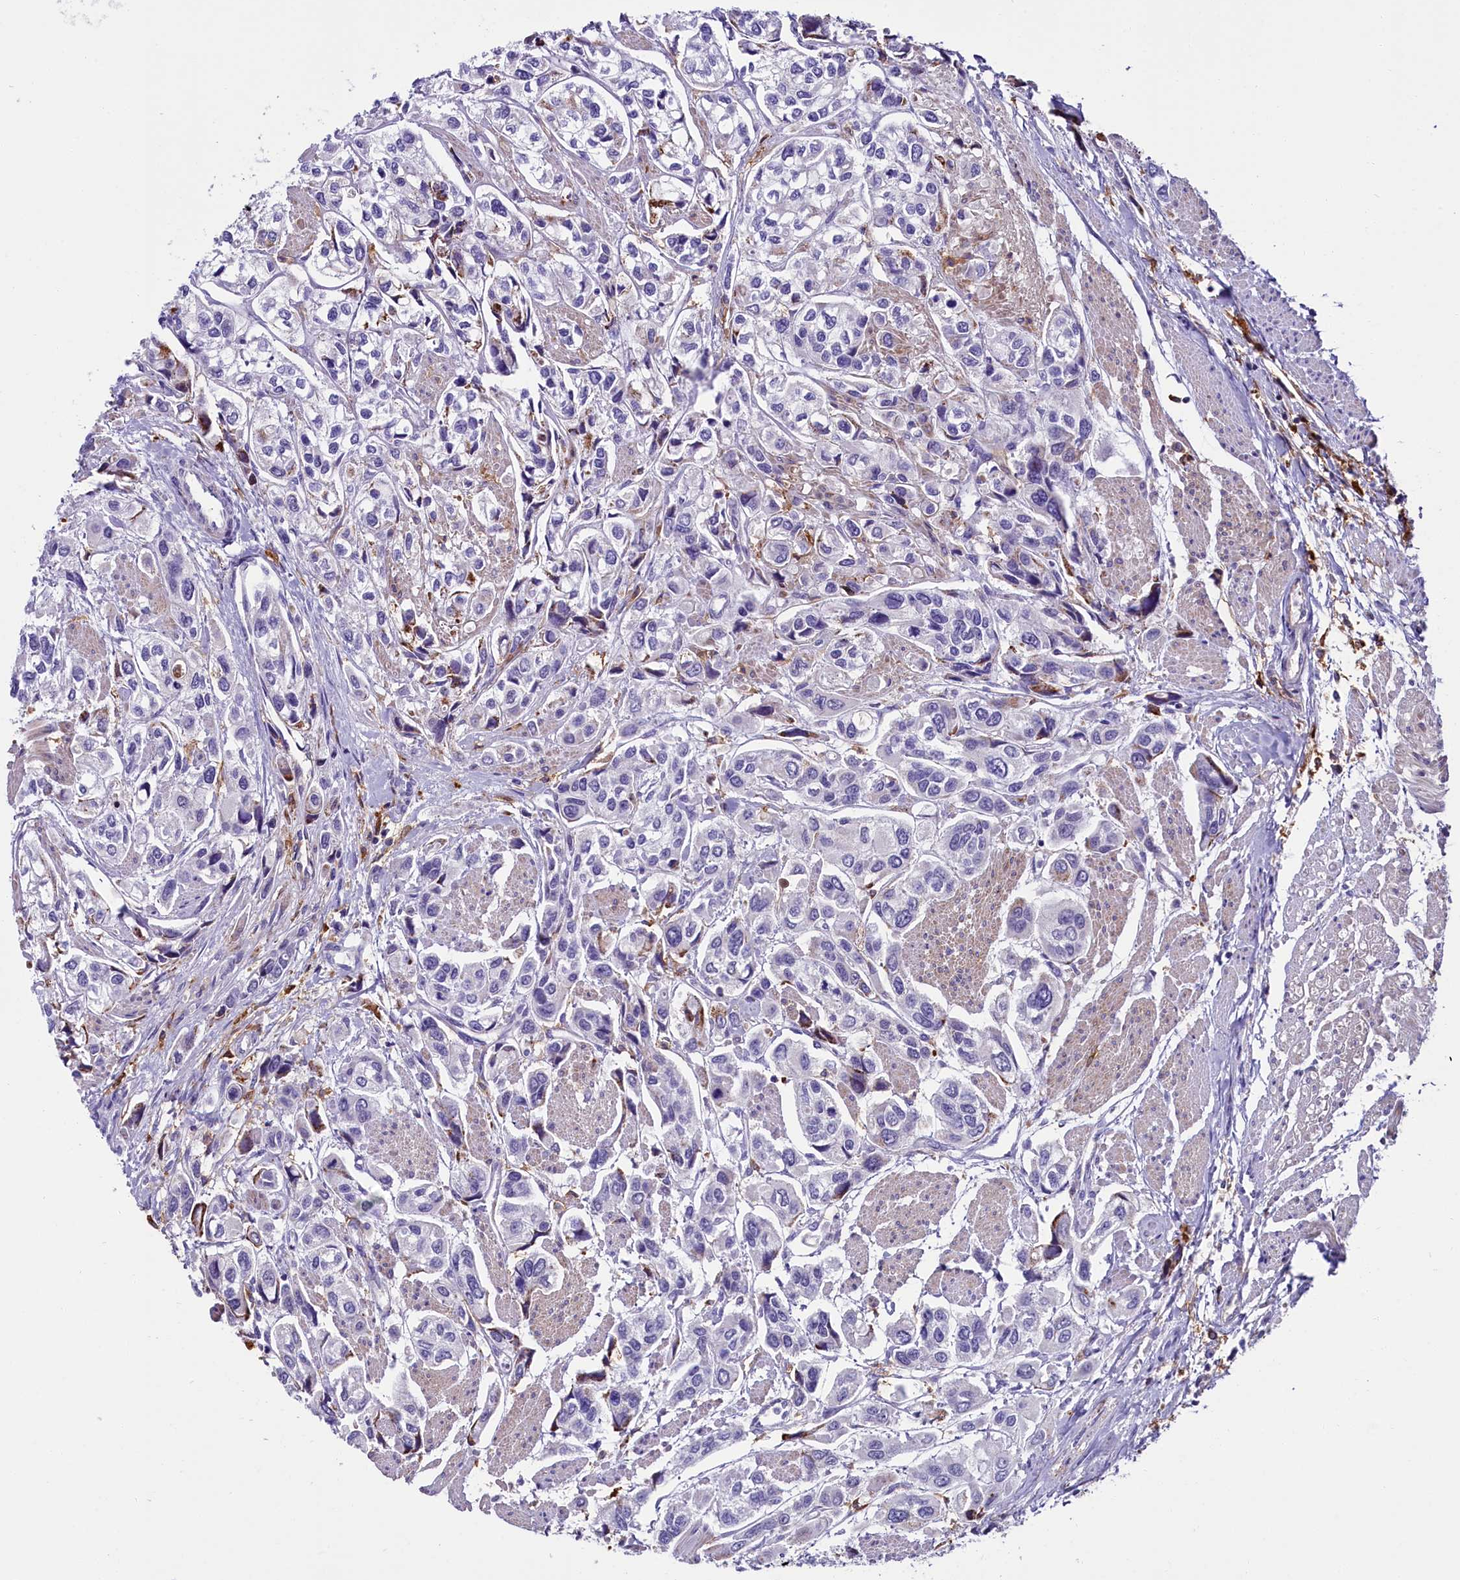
{"staining": {"intensity": "negative", "quantity": "none", "location": "none"}, "tissue": "urothelial cancer", "cell_type": "Tumor cells", "image_type": "cancer", "snomed": [{"axis": "morphology", "description": "Urothelial carcinoma, High grade"}, {"axis": "topography", "description": "Urinary bladder"}], "caption": "High-grade urothelial carcinoma was stained to show a protein in brown. There is no significant positivity in tumor cells.", "gene": "IL20RA", "patient": {"sex": "male", "age": 67}}